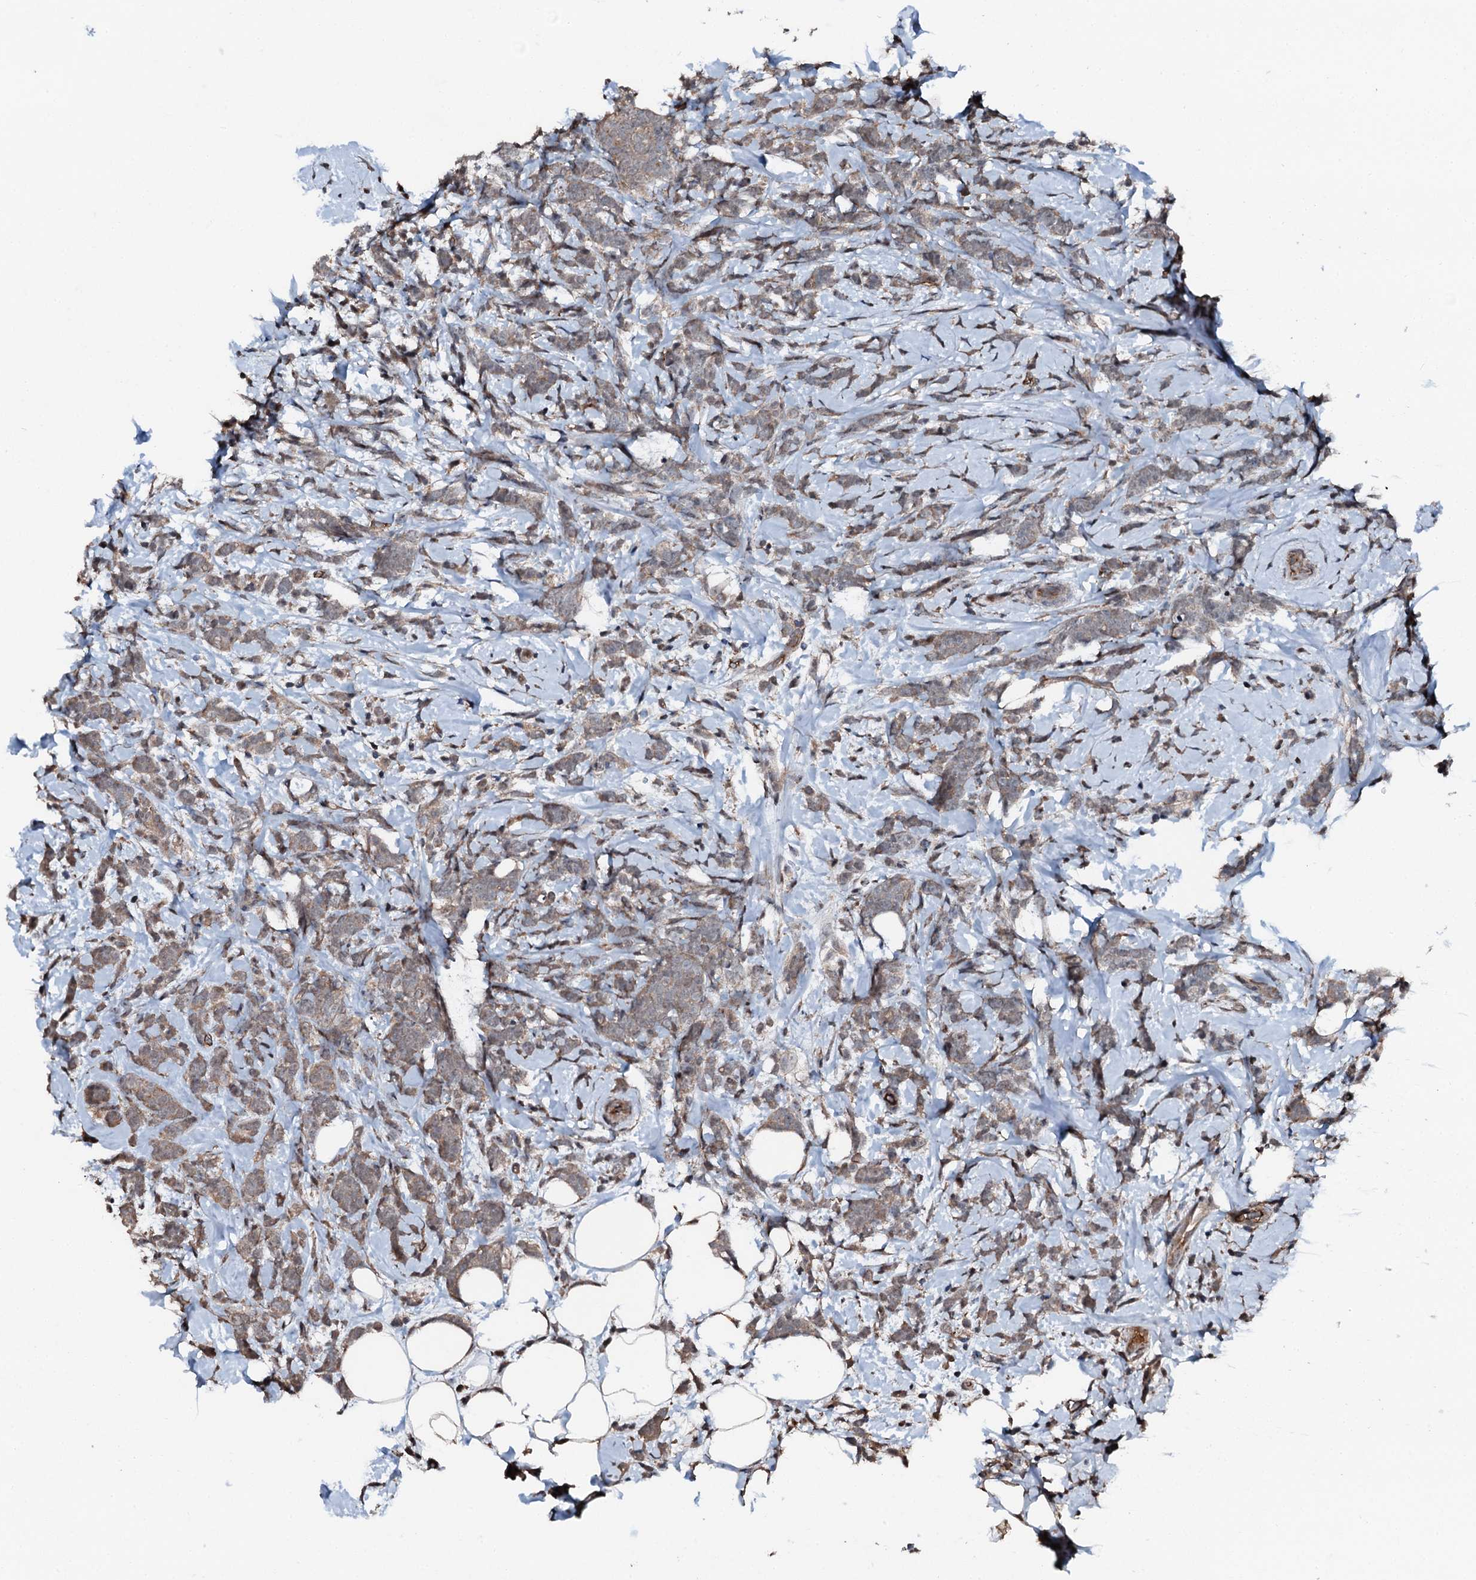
{"staining": {"intensity": "moderate", "quantity": ">75%", "location": "cytoplasmic/membranous"}, "tissue": "breast cancer", "cell_type": "Tumor cells", "image_type": "cancer", "snomed": [{"axis": "morphology", "description": "Lobular carcinoma"}, {"axis": "topography", "description": "Breast"}], "caption": "High-power microscopy captured an IHC image of breast cancer, revealing moderate cytoplasmic/membranous positivity in approximately >75% of tumor cells. (Stains: DAB in brown, nuclei in blue, Microscopy: brightfield microscopy at high magnification).", "gene": "FLYWCH1", "patient": {"sex": "female", "age": 58}}